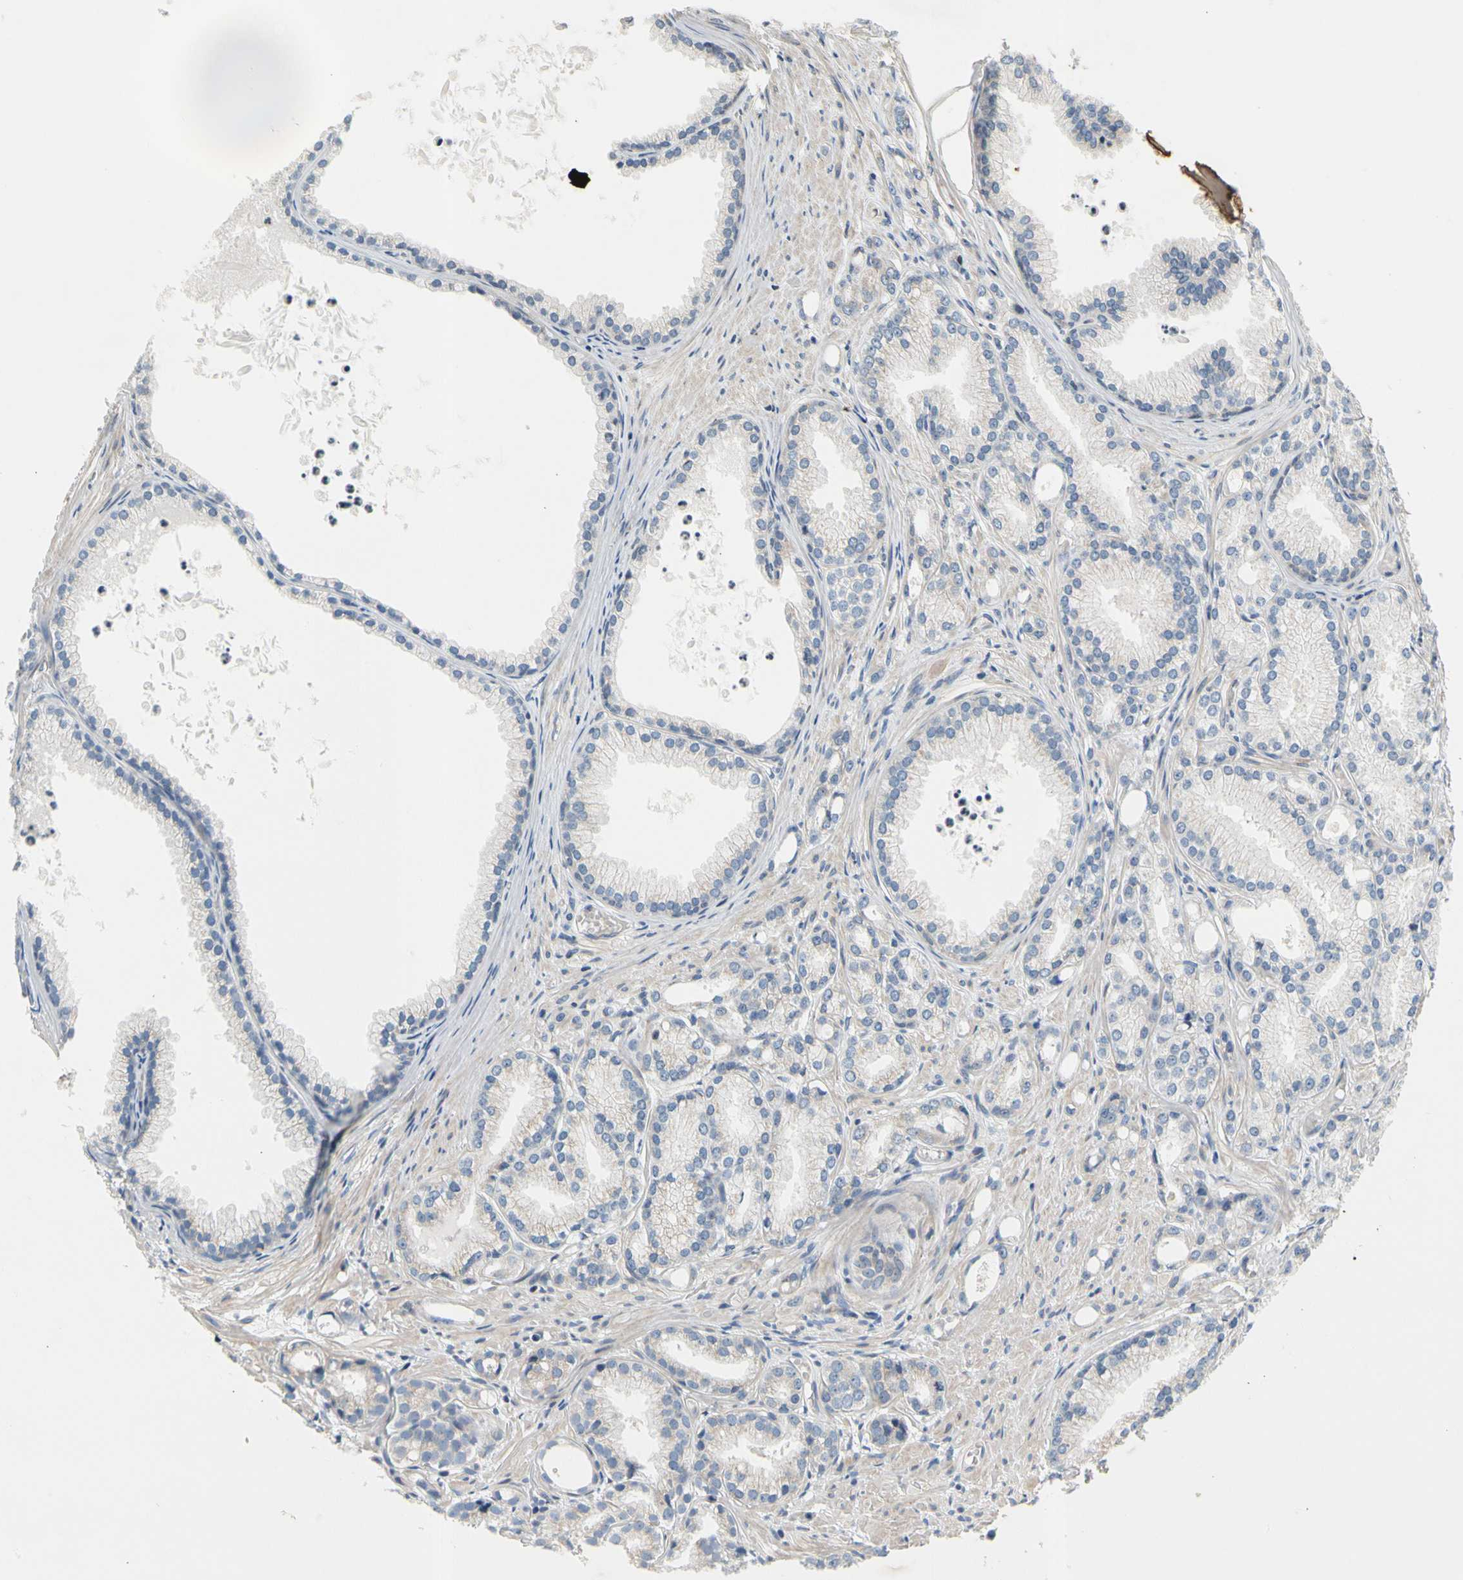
{"staining": {"intensity": "negative", "quantity": "none", "location": "none"}, "tissue": "prostate cancer", "cell_type": "Tumor cells", "image_type": "cancer", "snomed": [{"axis": "morphology", "description": "Adenocarcinoma, Low grade"}, {"axis": "topography", "description": "Prostate"}], "caption": "Immunohistochemistry (IHC) of prostate cancer (adenocarcinoma (low-grade)) shows no expression in tumor cells.", "gene": "SOX30", "patient": {"sex": "male", "age": 72}}